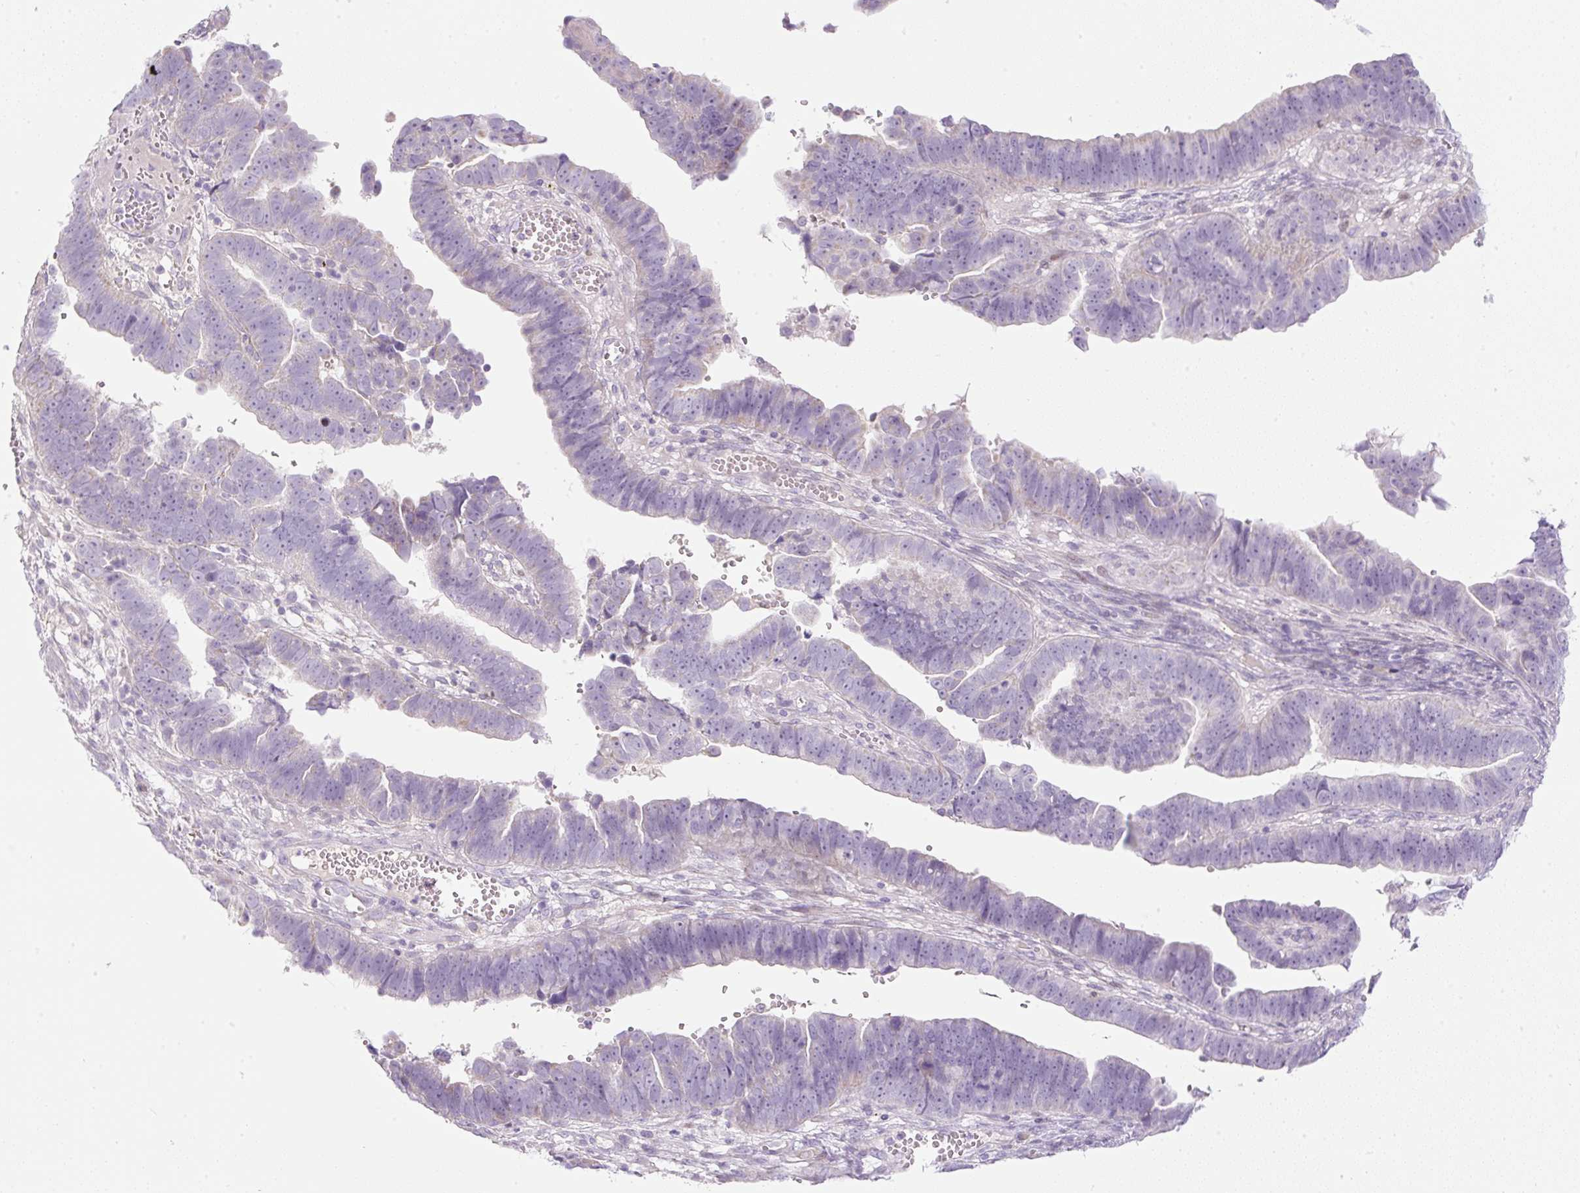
{"staining": {"intensity": "negative", "quantity": "none", "location": "none"}, "tissue": "endometrial cancer", "cell_type": "Tumor cells", "image_type": "cancer", "snomed": [{"axis": "morphology", "description": "Adenocarcinoma, NOS"}, {"axis": "topography", "description": "Endometrium"}], "caption": "Immunohistochemistry (IHC) photomicrograph of adenocarcinoma (endometrial) stained for a protein (brown), which exhibits no positivity in tumor cells.", "gene": "FGFBP3", "patient": {"sex": "female", "age": 75}}